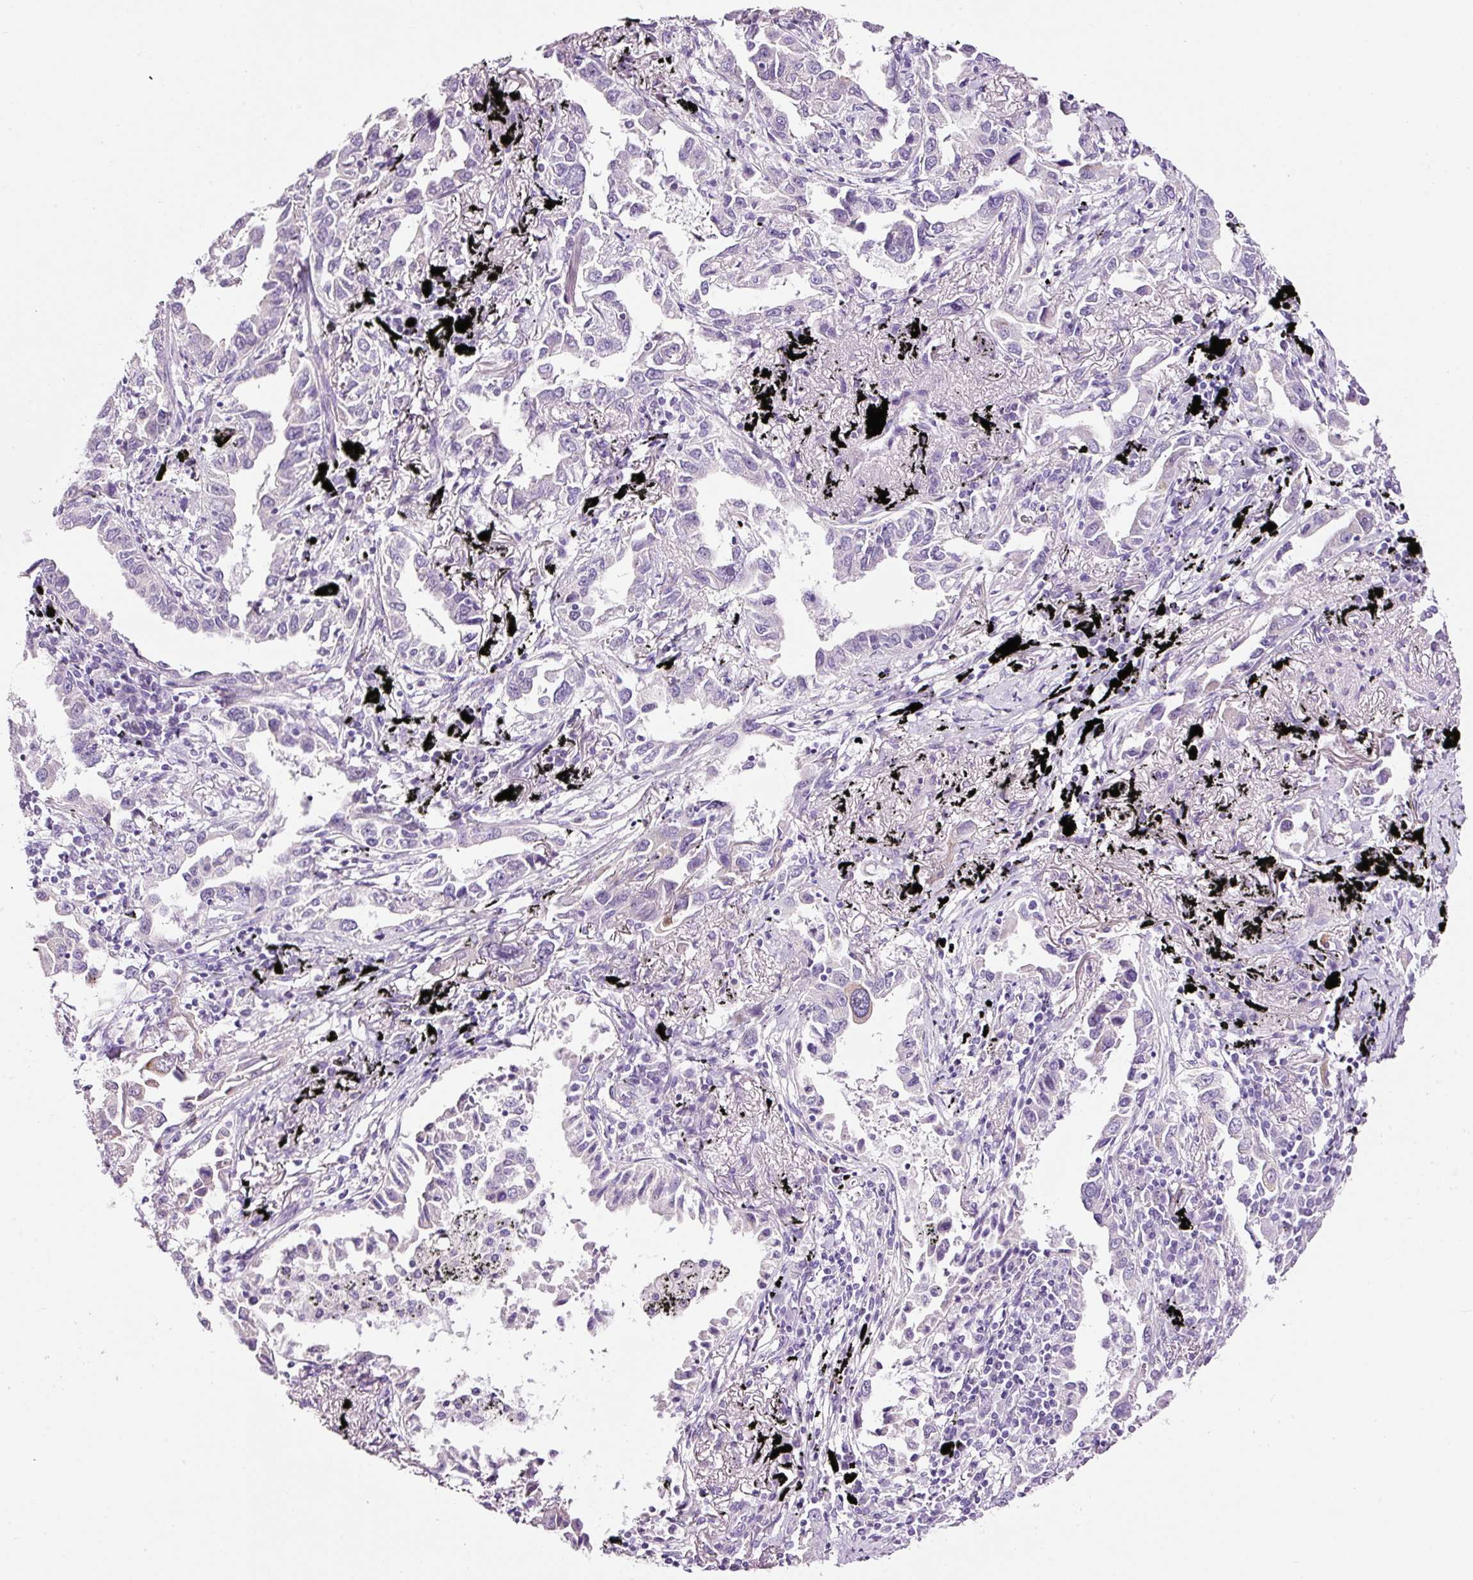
{"staining": {"intensity": "negative", "quantity": "none", "location": "none"}, "tissue": "lung cancer", "cell_type": "Tumor cells", "image_type": "cancer", "snomed": [{"axis": "morphology", "description": "Adenocarcinoma, NOS"}, {"axis": "topography", "description": "Lung"}], "caption": "Immunohistochemistry (IHC) photomicrograph of neoplastic tissue: lung cancer stained with DAB (3,3'-diaminobenzidine) reveals no significant protein staining in tumor cells. (DAB (3,3'-diaminobenzidine) immunohistochemistry, high magnification).", "gene": "RTF2", "patient": {"sex": "male", "age": 67}}